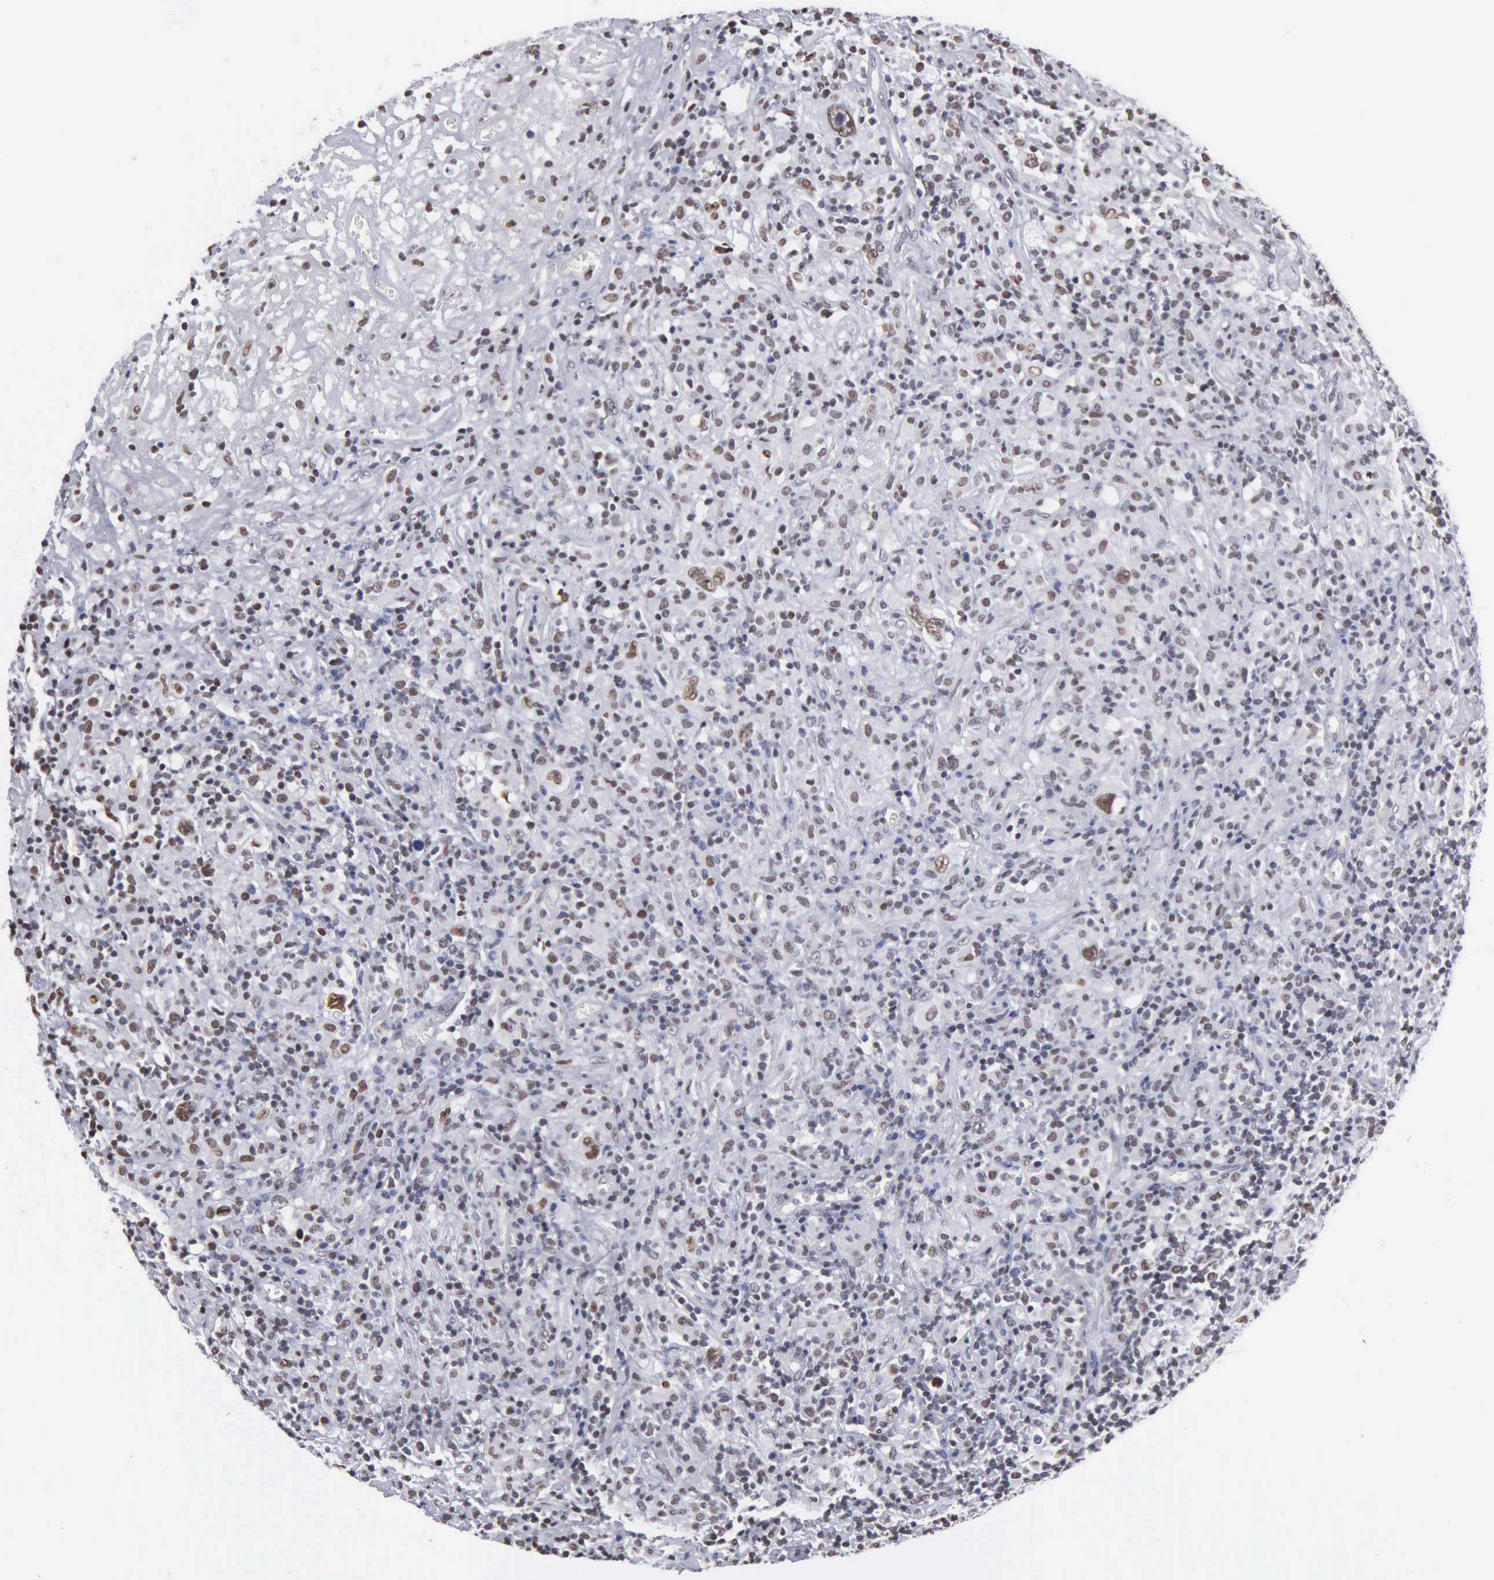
{"staining": {"intensity": "weak", "quantity": "25%-75%", "location": "nuclear"}, "tissue": "lymphoma", "cell_type": "Tumor cells", "image_type": "cancer", "snomed": [{"axis": "morphology", "description": "Hodgkin's disease, NOS"}, {"axis": "topography", "description": "Lymph node"}], "caption": "Lymphoma tissue exhibits weak nuclear positivity in approximately 25%-75% of tumor cells", "gene": "CCNG1", "patient": {"sex": "male", "age": 46}}